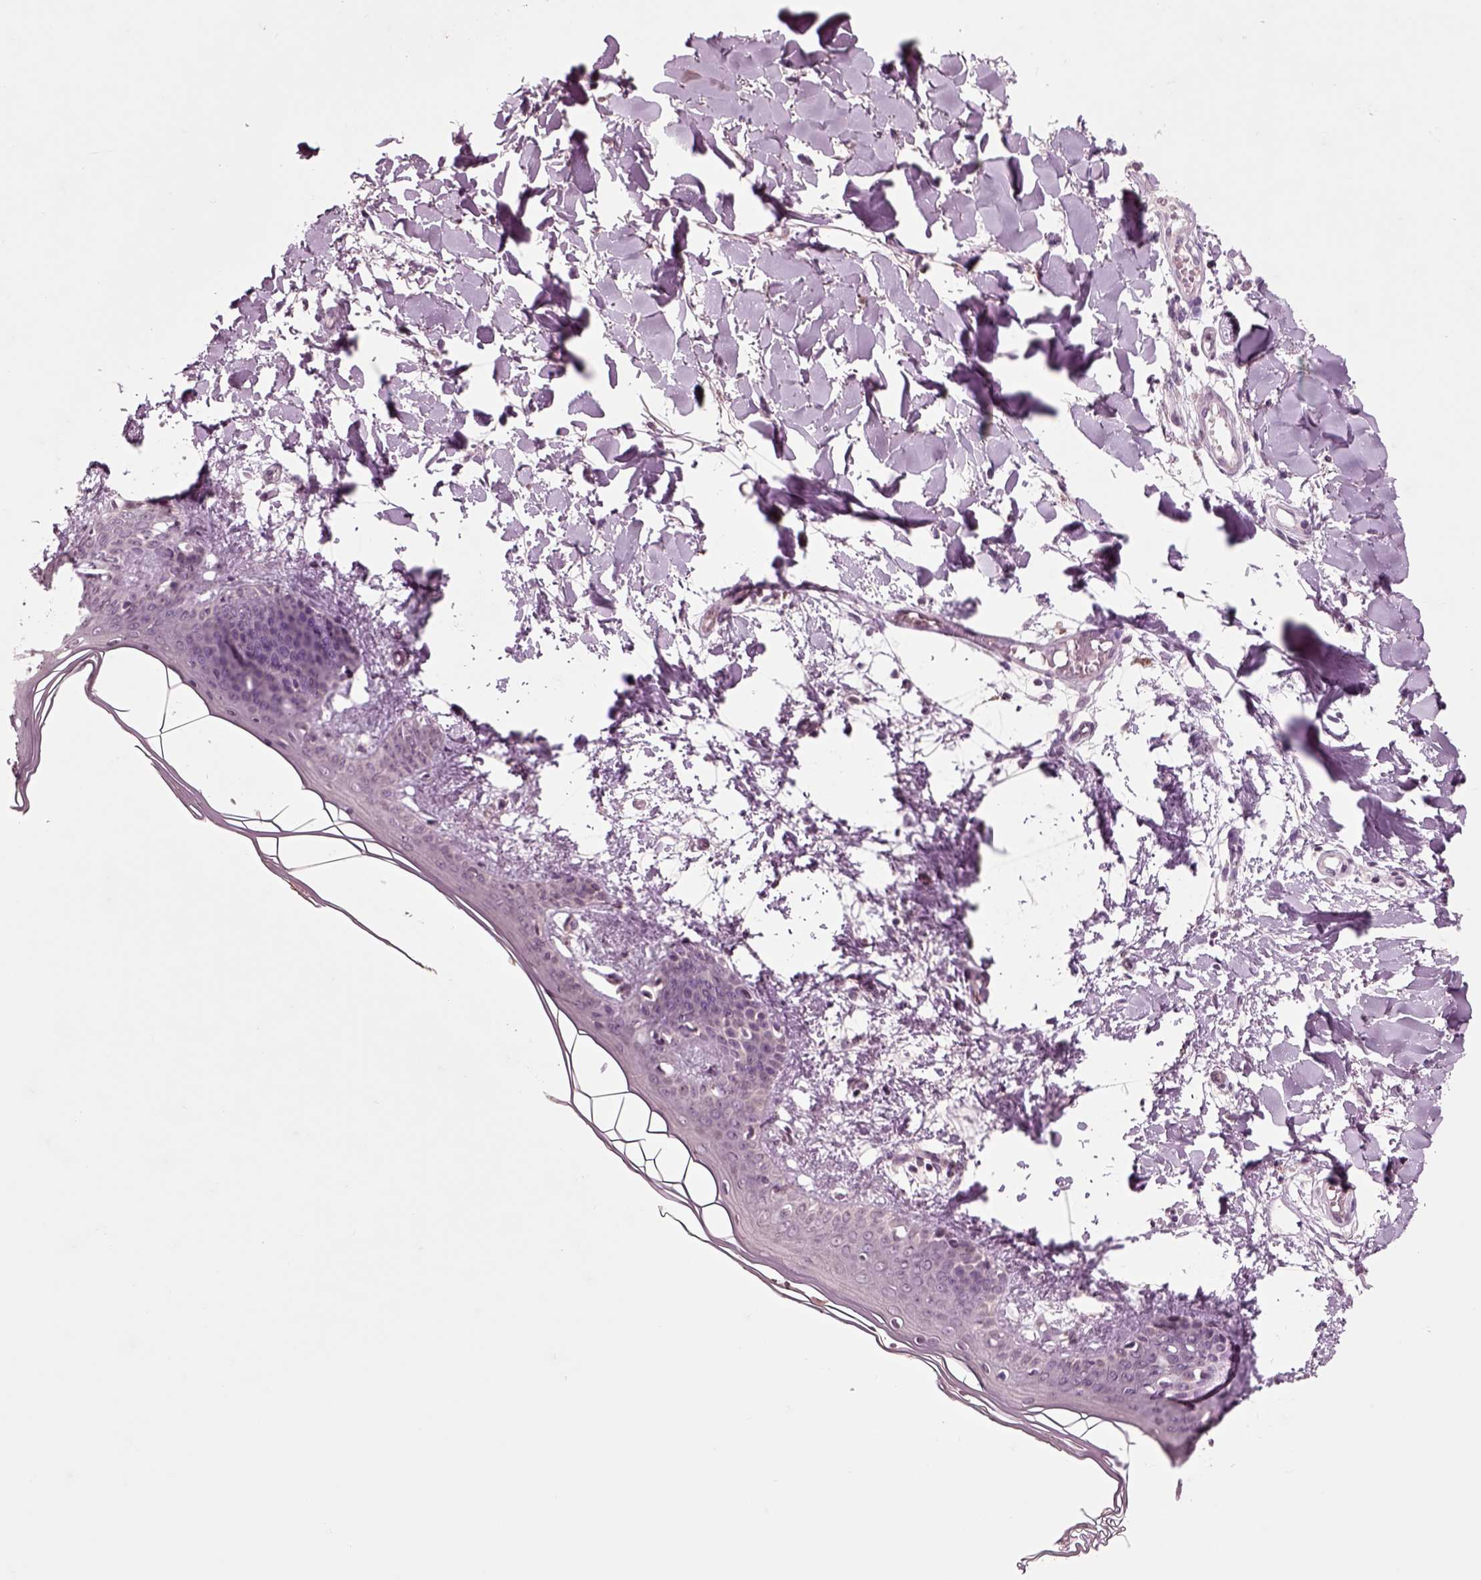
{"staining": {"intensity": "negative", "quantity": "none", "location": "none"}, "tissue": "skin", "cell_type": "Fibroblasts", "image_type": "normal", "snomed": [{"axis": "morphology", "description": "Normal tissue, NOS"}, {"axis": "topography", "description": "Skin"}], "caption": "A high-resolution micrograph shows IHC staining of benign skin, which shows no significant staining in fibroblasts.", "gene": "CHGB", "patient": {"sex": "female", "age": 34}}